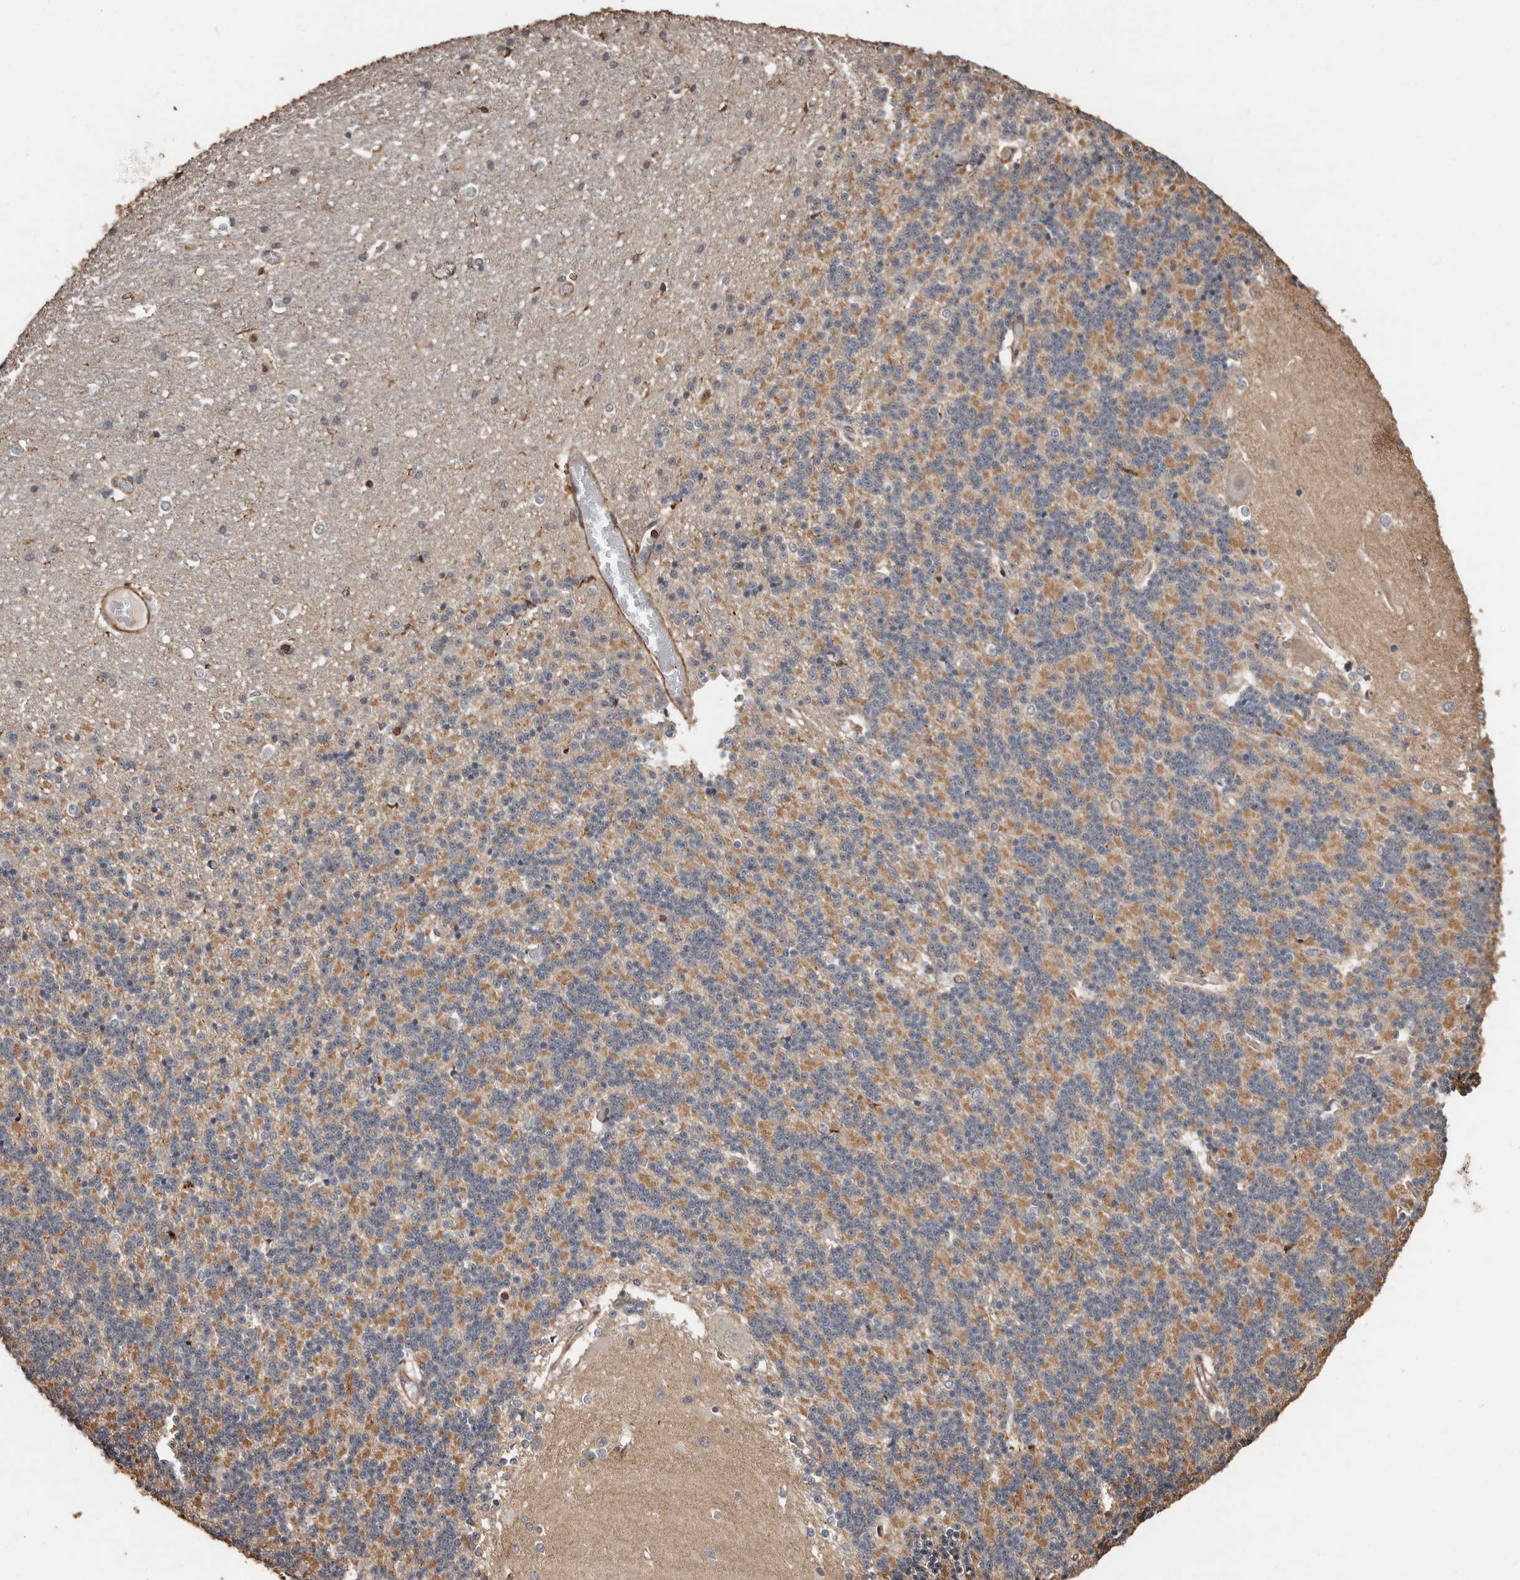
{"staining": {"intensity": "moderate", "quantity": ">75%", "location": "cytoplasmic/membranous"}, "tissue": "cerebellum", "cell_type": "Cells in granular layer", "image_type": "normal", "snomed": [{"axis": "morphology", "description": "Normal tissue, NOS"}, {"axis": "topography", "description": "Cerebellum"}], "caption": "IHC of normal human cerebellum shows medium levels of moderate cytoplasmic/membranous staining in approximately >75% of cells in granular layer.", "gene": "GSK3A", "patient": {"sex": "male", "age": 37}}